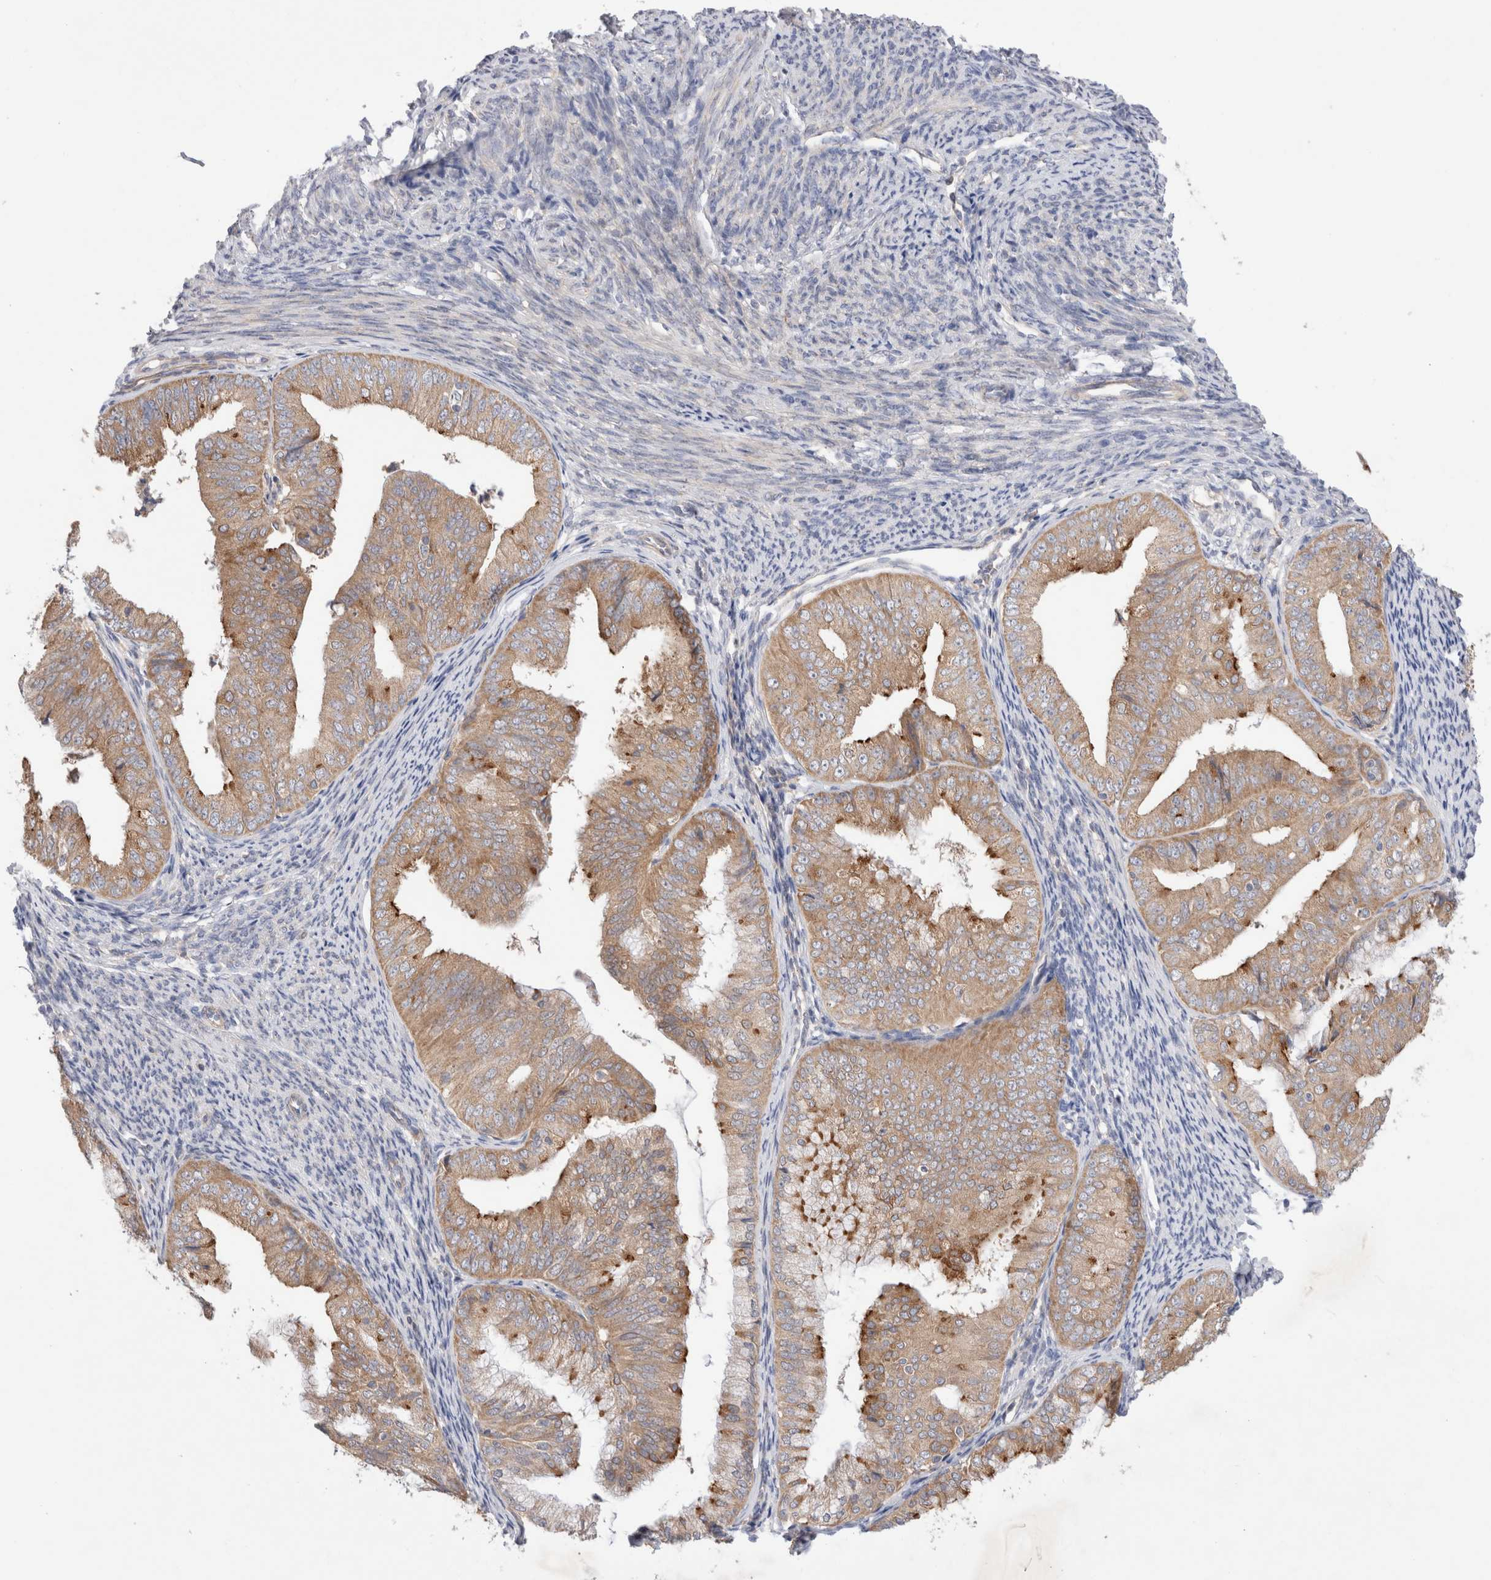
{"staining": {"intensity": "weak", "quantity": ">75%", "location": "cytoplasmic/membranous"}, "tissue": "endometrial cancer", "cell_type": "Tumor cells", "image_type": "cancer", "snomed": [{"axis": "morphology", "description": "Adenocarcinoma, NOS"}, {"axis": "topography", "description": "Endometrium"}], "caption": "IHC staining of endometrial cancer, which displays low levels of weak cytoplasmic/membranous positivity in about >75% of tumor cells indicating weak cytoplasmic/membranous protein positivity. The staining was performed using DAB (brown) for protein detection and nuclei were counterstained in hematoxylin (blue).", "gene": "IFT74", "patient": {"sex": "female", "age": 63}}